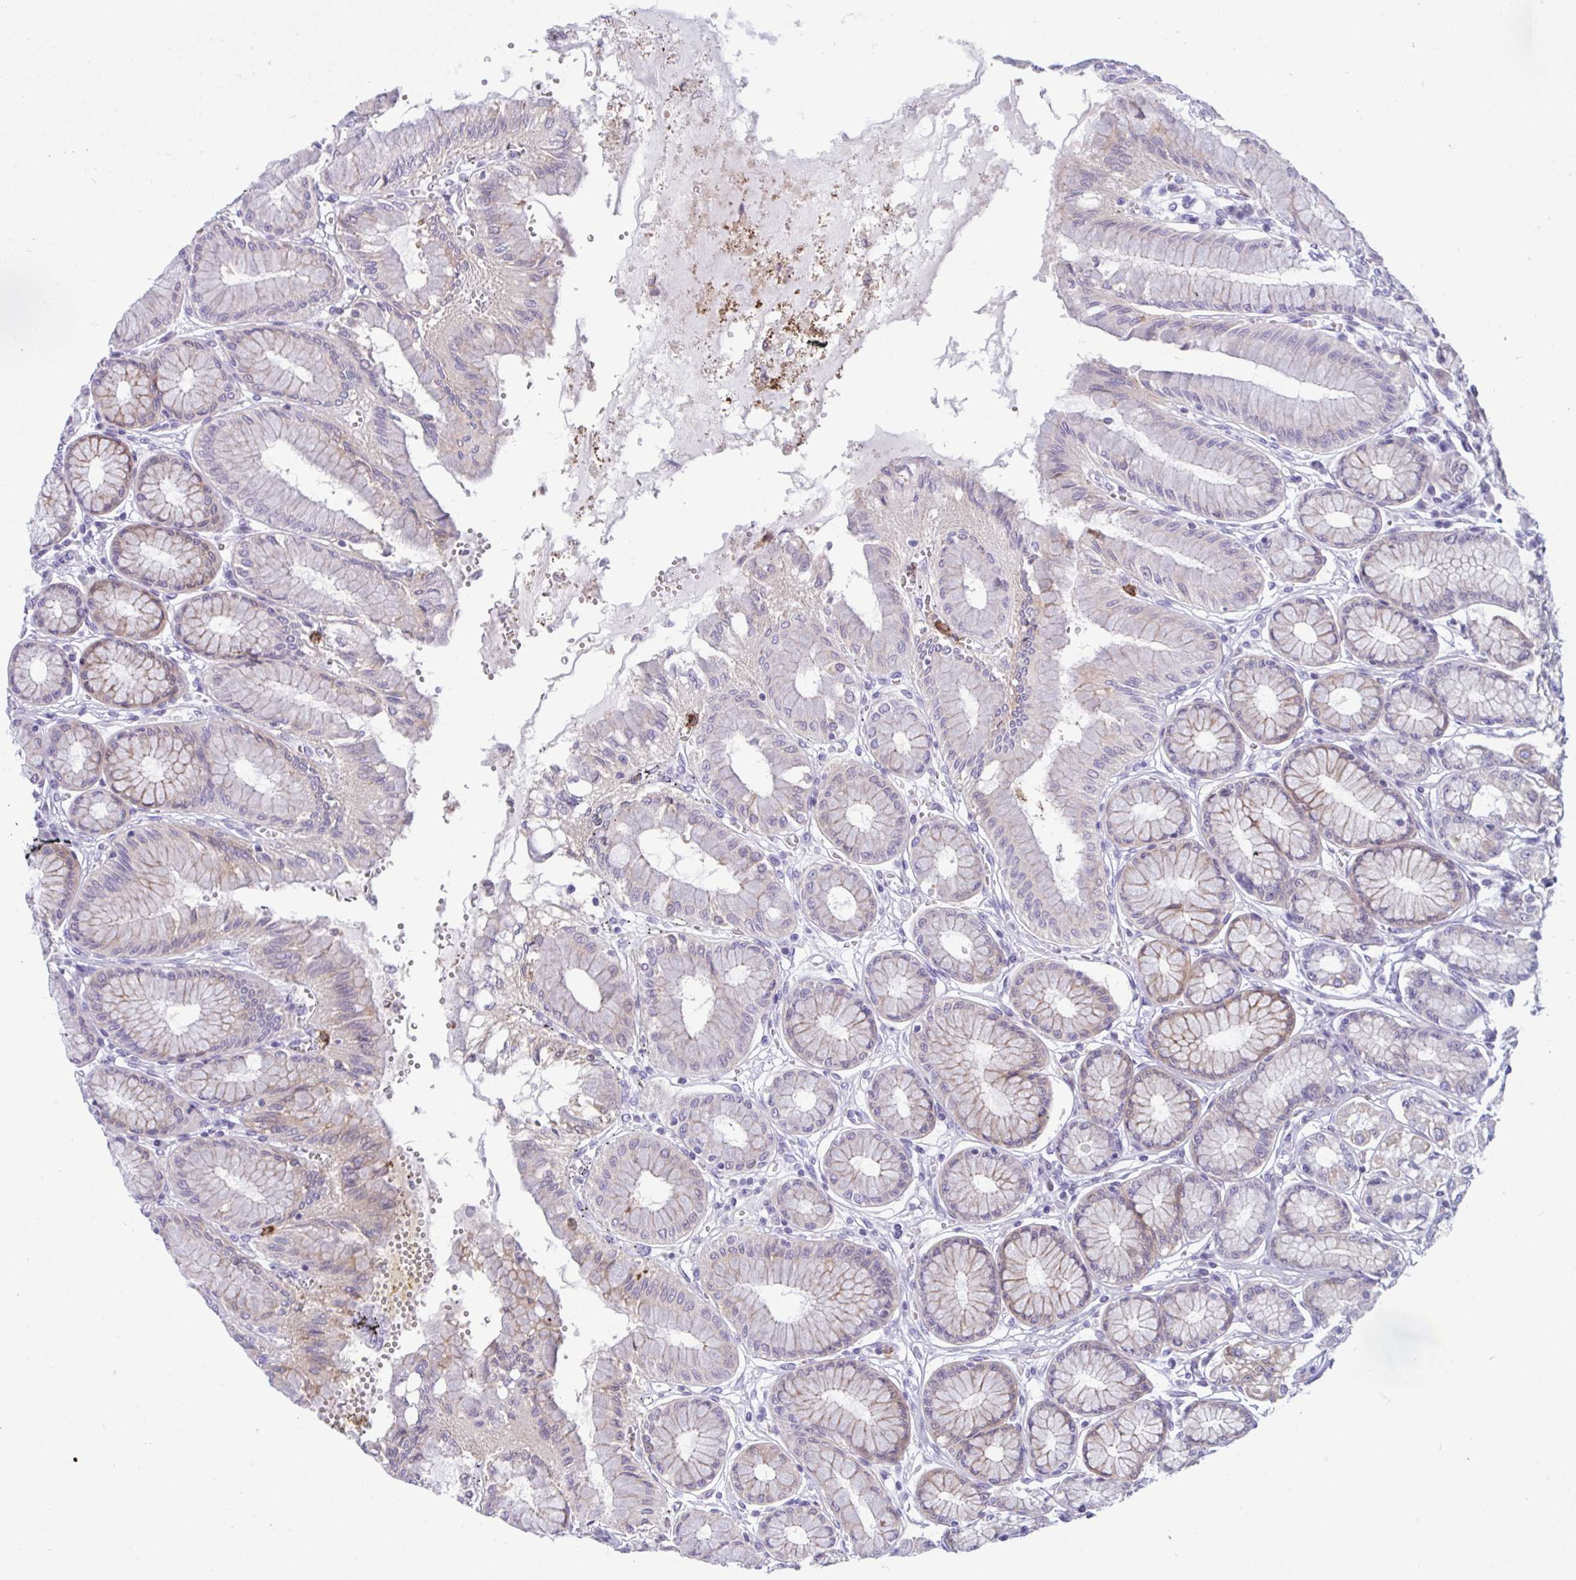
{"staining": {"intensity": "weak", "quantity": "<25%", "location": "cytoplasmic/membranous"}, "tissue": "stomach", "cell_type": "Glandular cells", "image_type": "normal", "snomed": [{"axis": "morphology", "description": "Normal tissue, NOS"}, {"axis": "topography", "description": "Stomach"}, {"axis": "topography", "description": "Stomach, lower"}], "caption": "This histopathology image is of normal stomach stained with immunohistochemistry (IHC) to label a protein in brown with the nuclei are counter-stained blue. There is no positivity in glandular cells.", "gene": "ARHGAP42", "patient": {"sex": "male", "age": 76}}